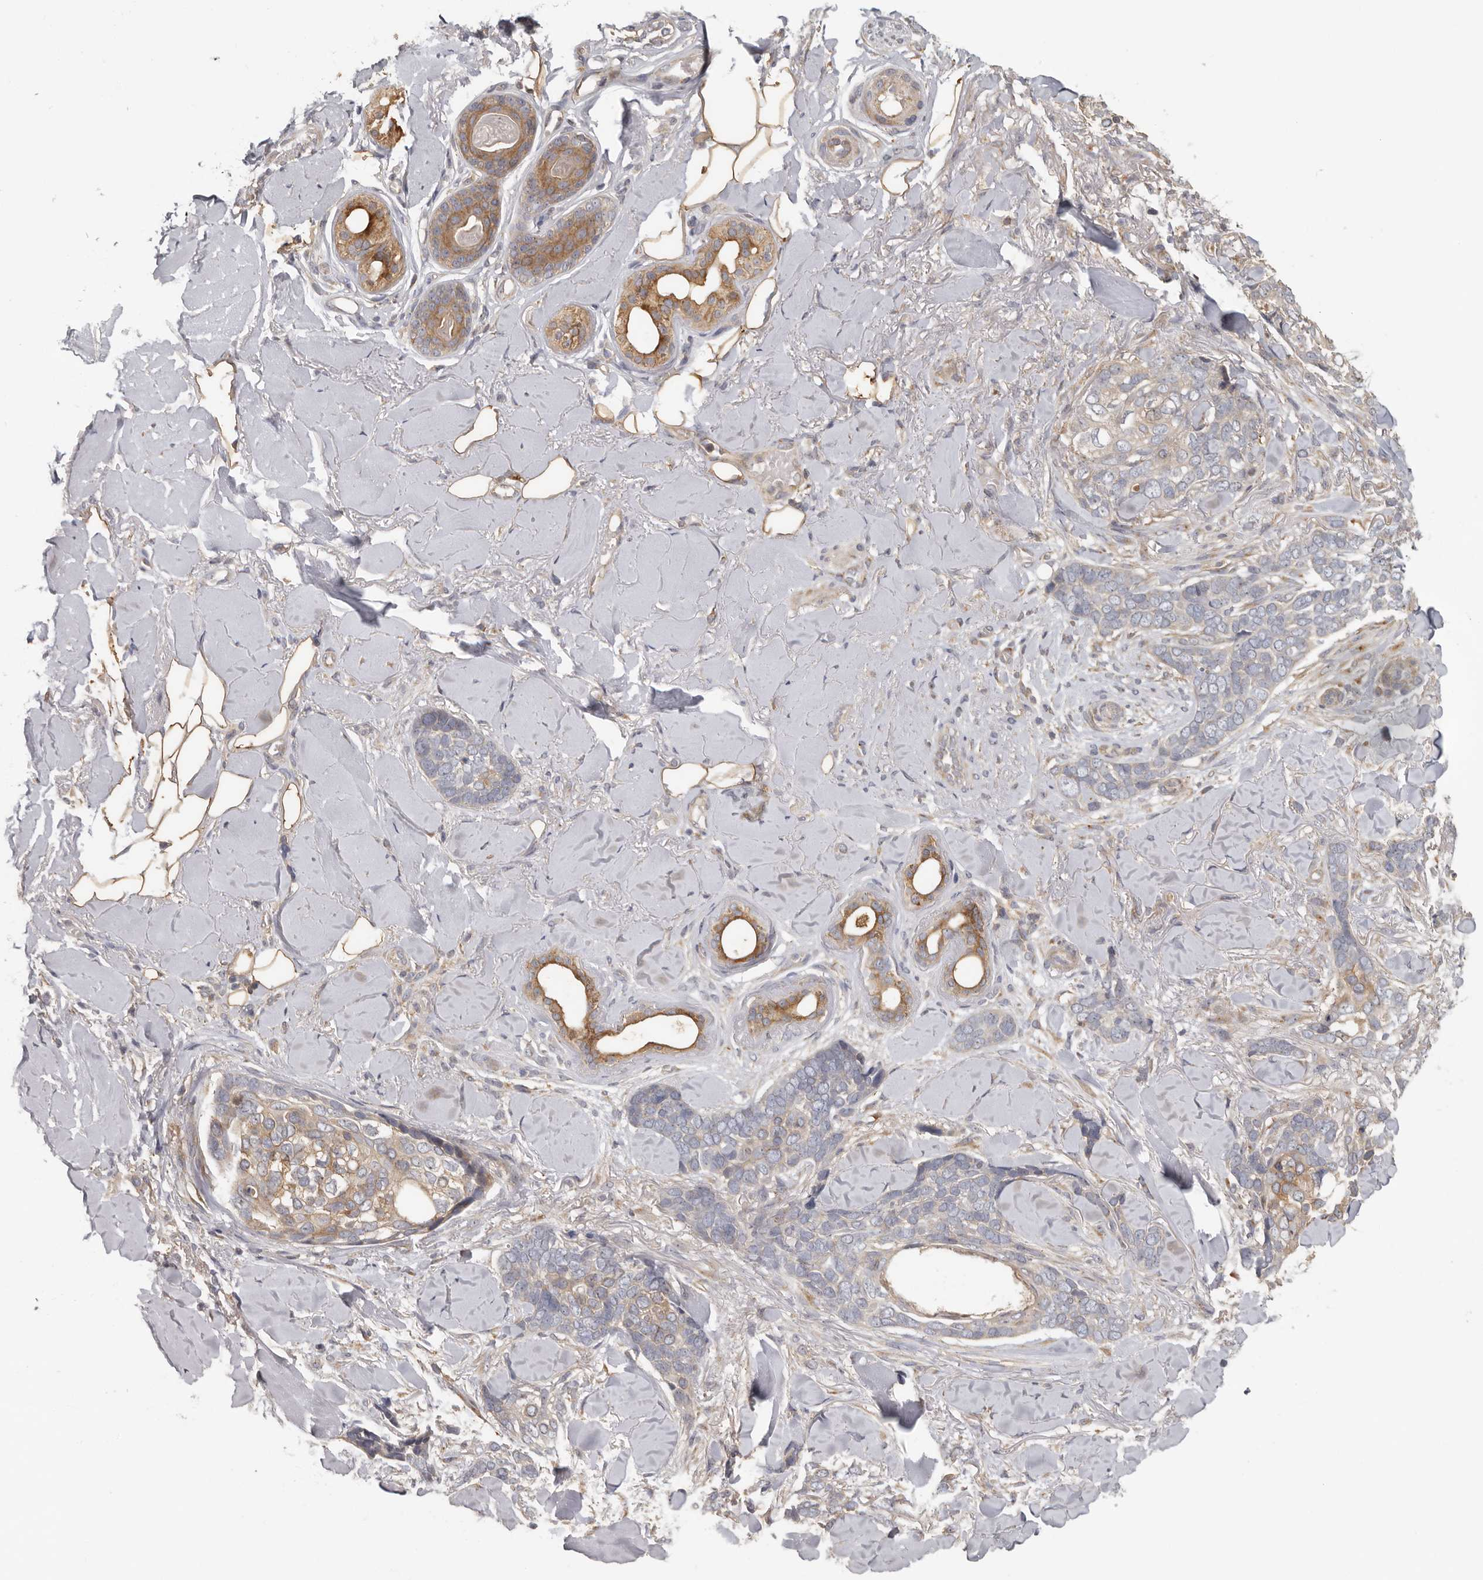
{"staining": {"intensity": "weak", "quantity": "25%-75%", "location": "cytoplasmic/membranous"}, "tissue": "skin cancer", "cell_type": "Tumor cells", "image_type": "cancer", "snomed": [{"axis": "morphology", "description": "Basal cell carcinoma"}, {"axis": "topography", "description": "Skin"}], "caption": "Human basal cell carcinoma (skin) stained with a protein marker exhibits weak staining in tumor cells.", "gene": "HINT3", "patient": {"sex": "female", "age": 82}}